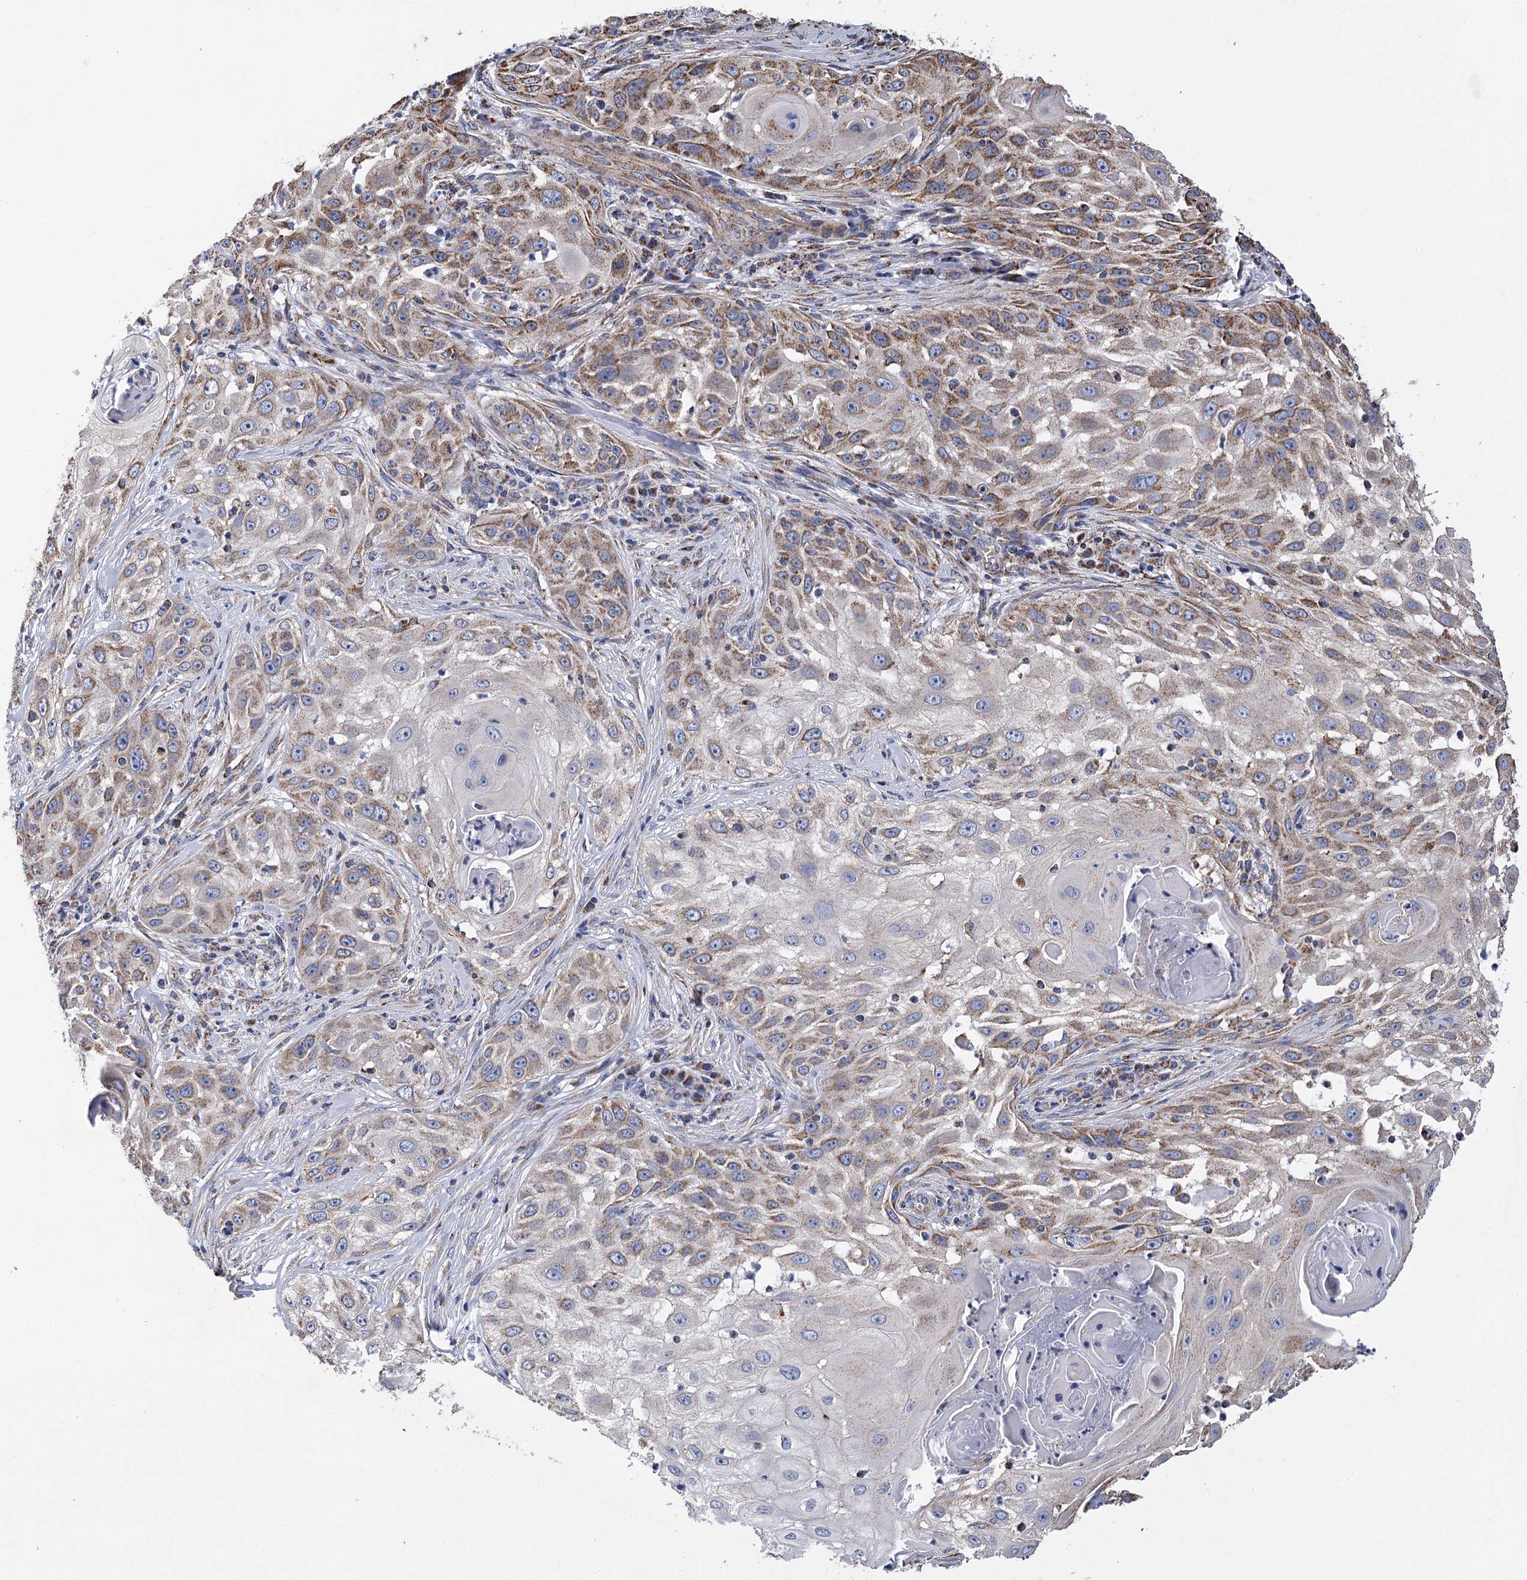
{"staining": {"intensity": "moderate", "quantity": "25%-75%", "location": "cytoplasmic/membranous"}, "tissue": "skin cancer", "cell_type": "Tumor cells", "image_type": "cancer", "snomed": [{"axis": "morphology", "description": "Squamous cell carcinoma, NOS"}, {"axis": "topography", "description": "Skin"}], "caption": "A histopathology image of human squamous cell carcinoma (skin) stained for a protein reveals moderate cytoplasmic/membranous brown staining in tumor cells.", "gene": "CCDC73", "patient": {"sex": "female", "age": 44}}